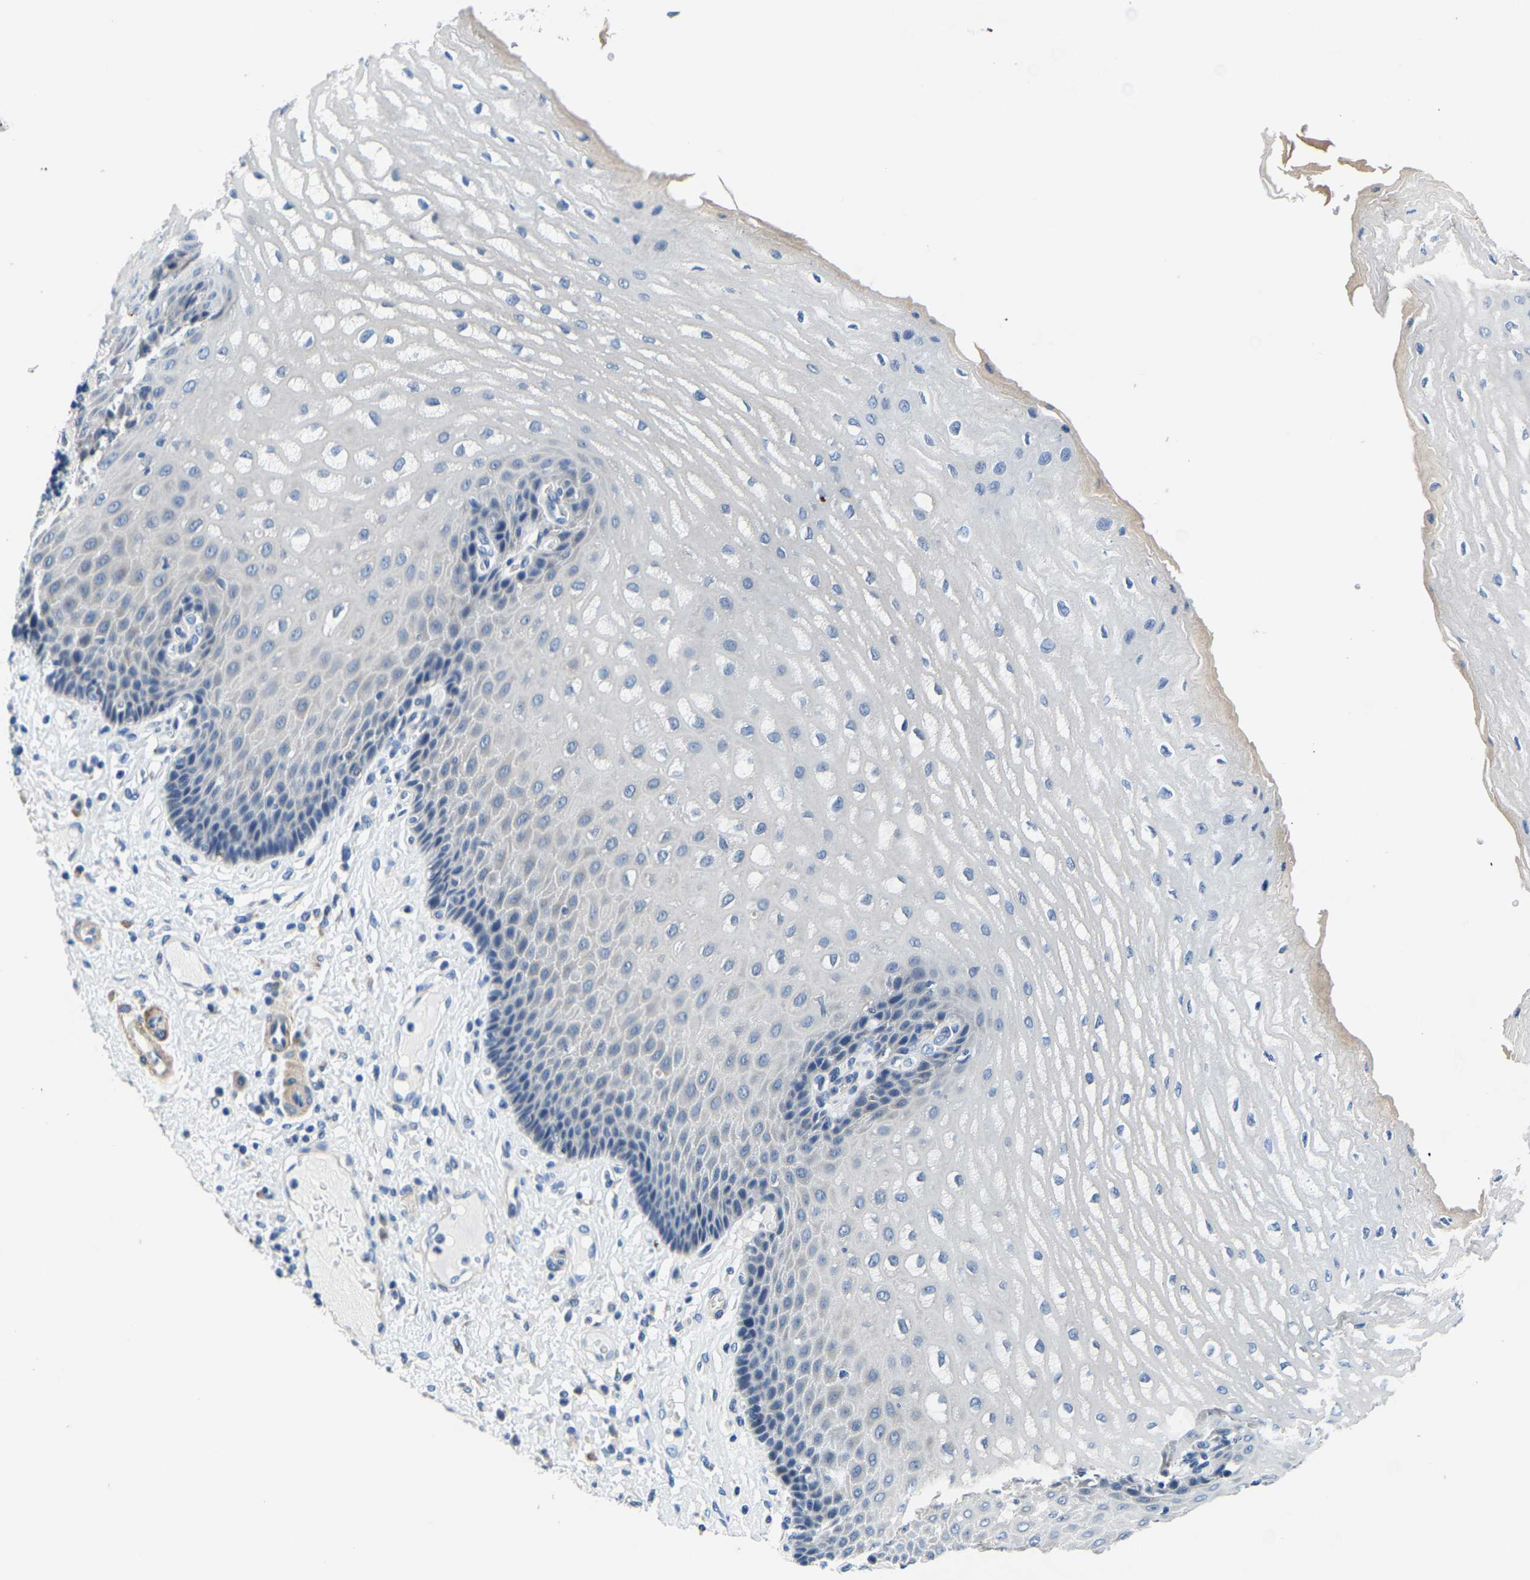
{"staining": {"intensity": "negative", "quantity": "none", "location": "none"}, "tissue": "esophagus", "cell_type": "Squamous epithelial cells", "image_type": "normal", "snomed": [{"axis": "morphology", "description": "Normal tissue, NOS"}, {"axis": "topography", "description": "Esophagus"}], "caption": "Human esophagus stained for a protein using IHC demonstrates no staining in squamous epithelial cells.", "gene": "LIAS", "patient": {"sex": "male", "age": 54}}